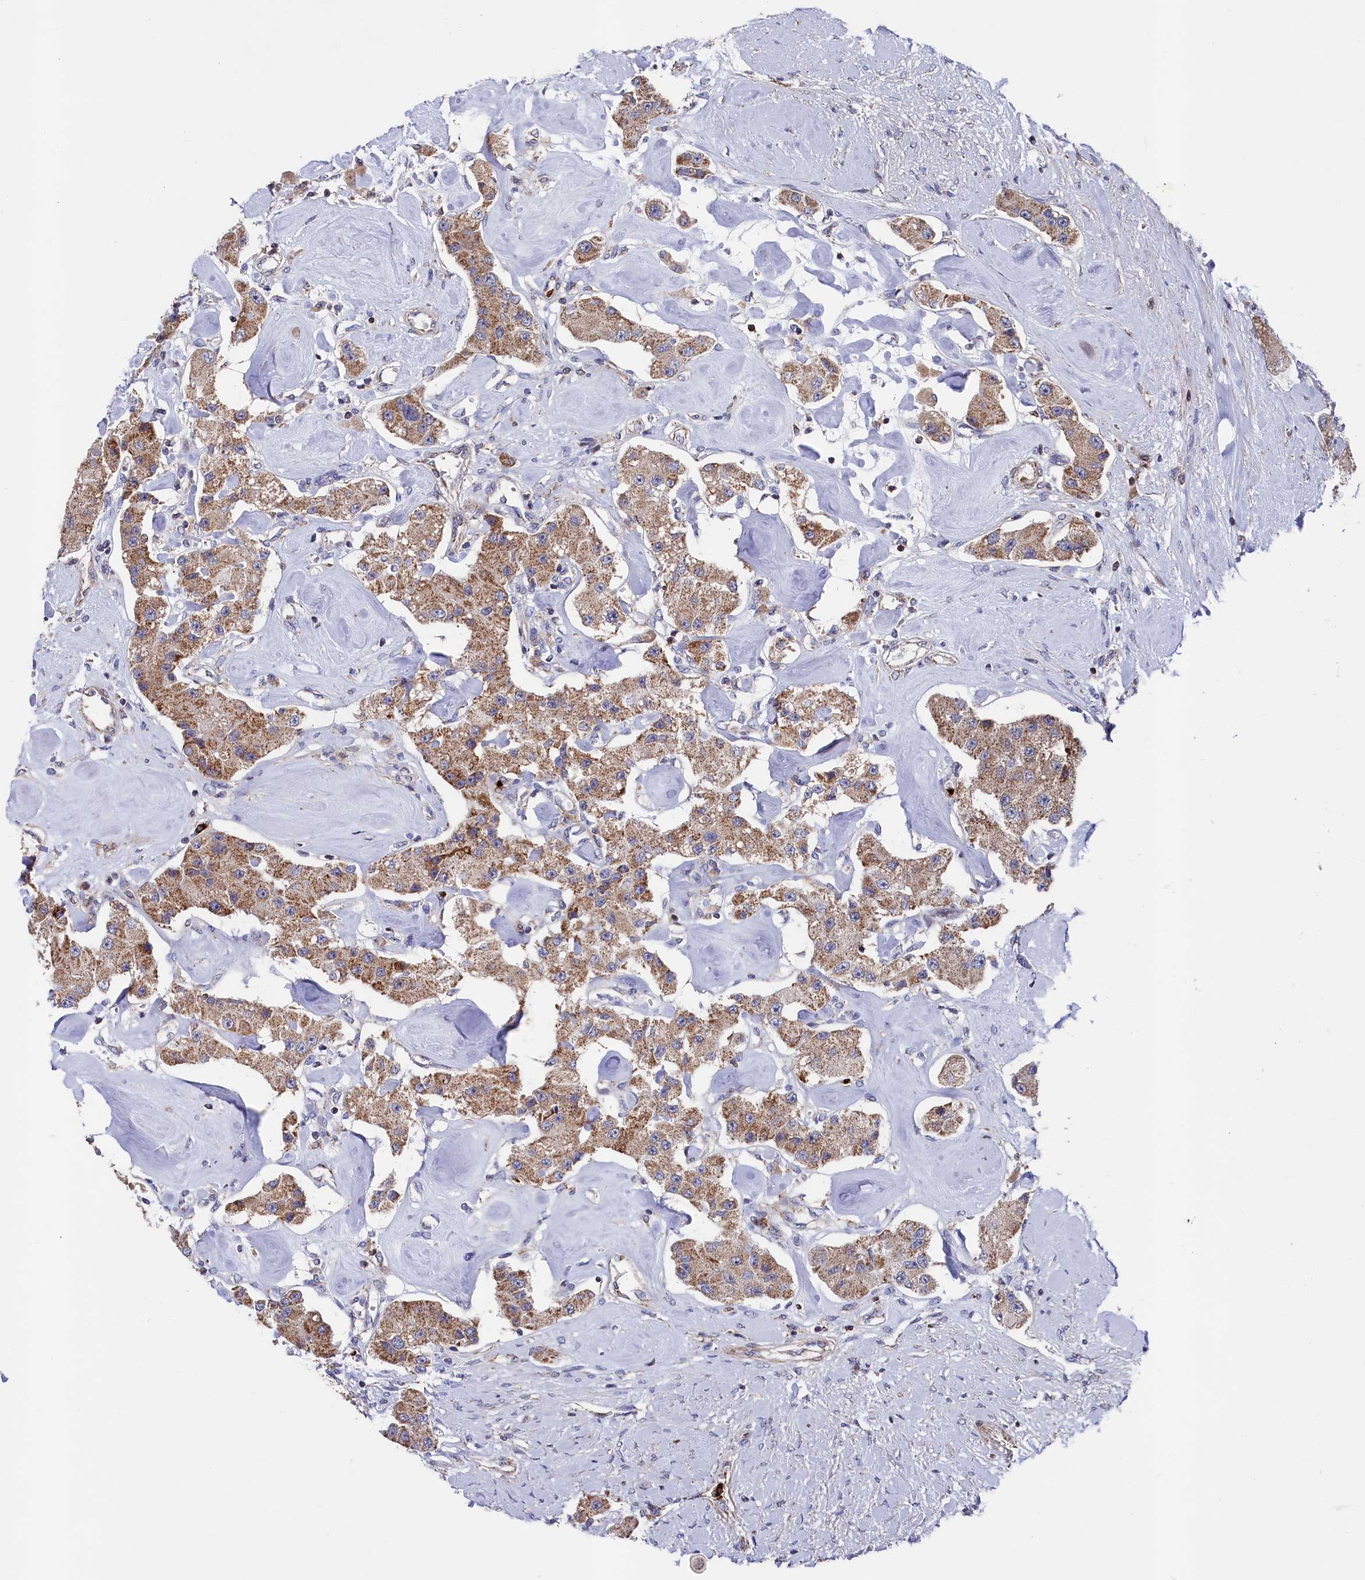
{"staining": {"intensity": "moderate", "quantity": ">75%", "location": "cytoplasmic/membranous"}, "tissue": "carcinoid", "cell_type": "Tumor cells", "image_type": "cancer", "snomed": [{"axis": "morphology", "description": "Carcinoid, malignant, NOS"}, {"axis": "topography", "description": "Pancreas"}], "caption": "This histopathology image exhibits carcinoid (malignant) stained with immunohistochemistry (IHC) to label a protein in brown. The cytoplasmic/membranous of tumor cells show moderate positivity for the protein. Nuclei are counter-stained blue.", "gene": "CHCHD1", "patient": {"sex": "male", "age": 41}}